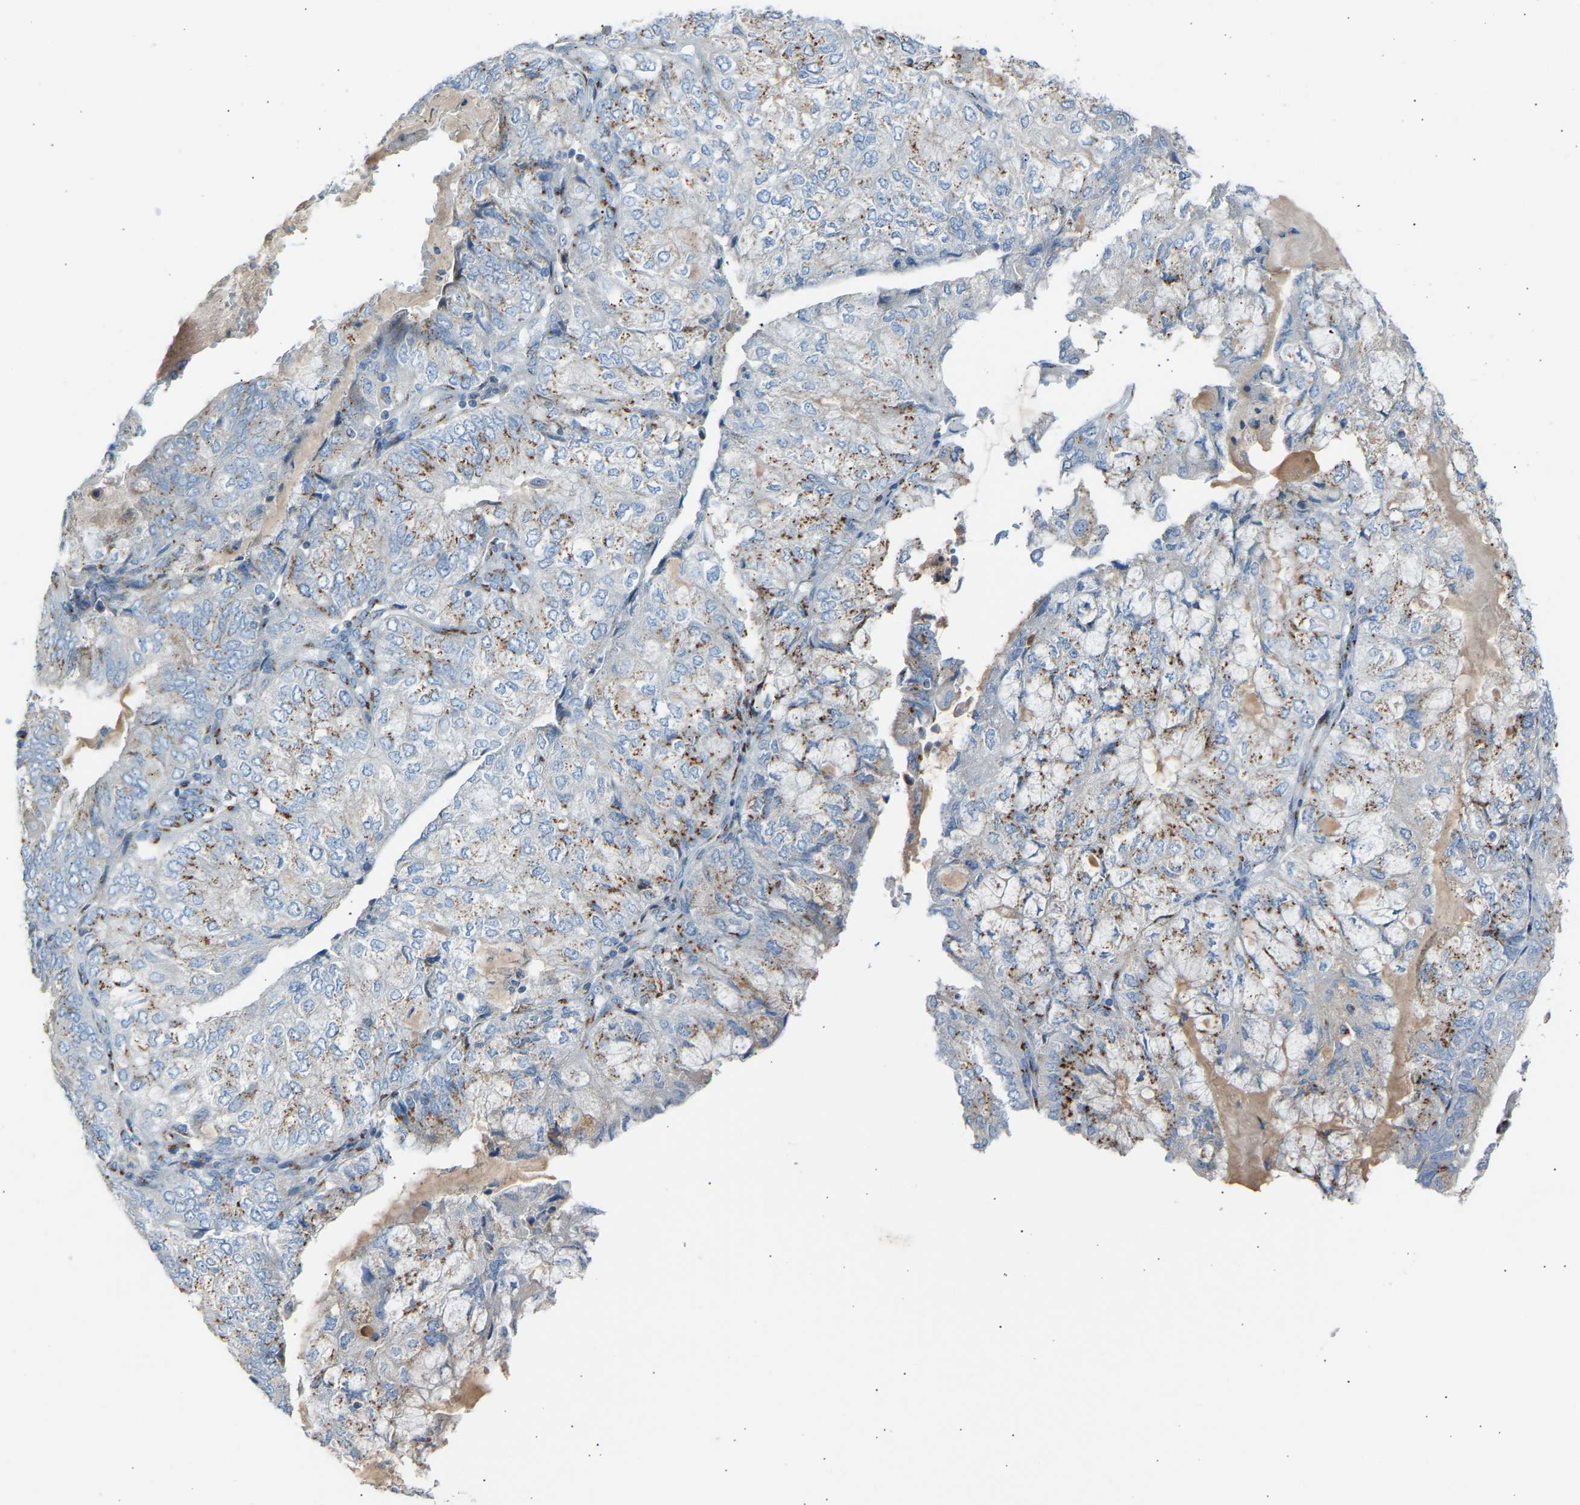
{"staining": {"intensity": "moderate", "quantity": "25%-75%", "location": "cytoplasmic/membranous"}, "tissue": "endometrial cancer", "cell_type": "Tumor cells", "image_type": "cancer", "snomed": [{"axis": "morphology", "description": "Adenocarcinoma, NOS"}, {"axis": "topography", "description": "Endometrium"}], "caption": "Endometrial cancer (adenocarcinoma) tissue displays moderate cytoplasmic/membranous staining in approximately 25%-75% of tumor cells", "gene": "CYREN", "patient": {"sex": "female", "age": 81}}